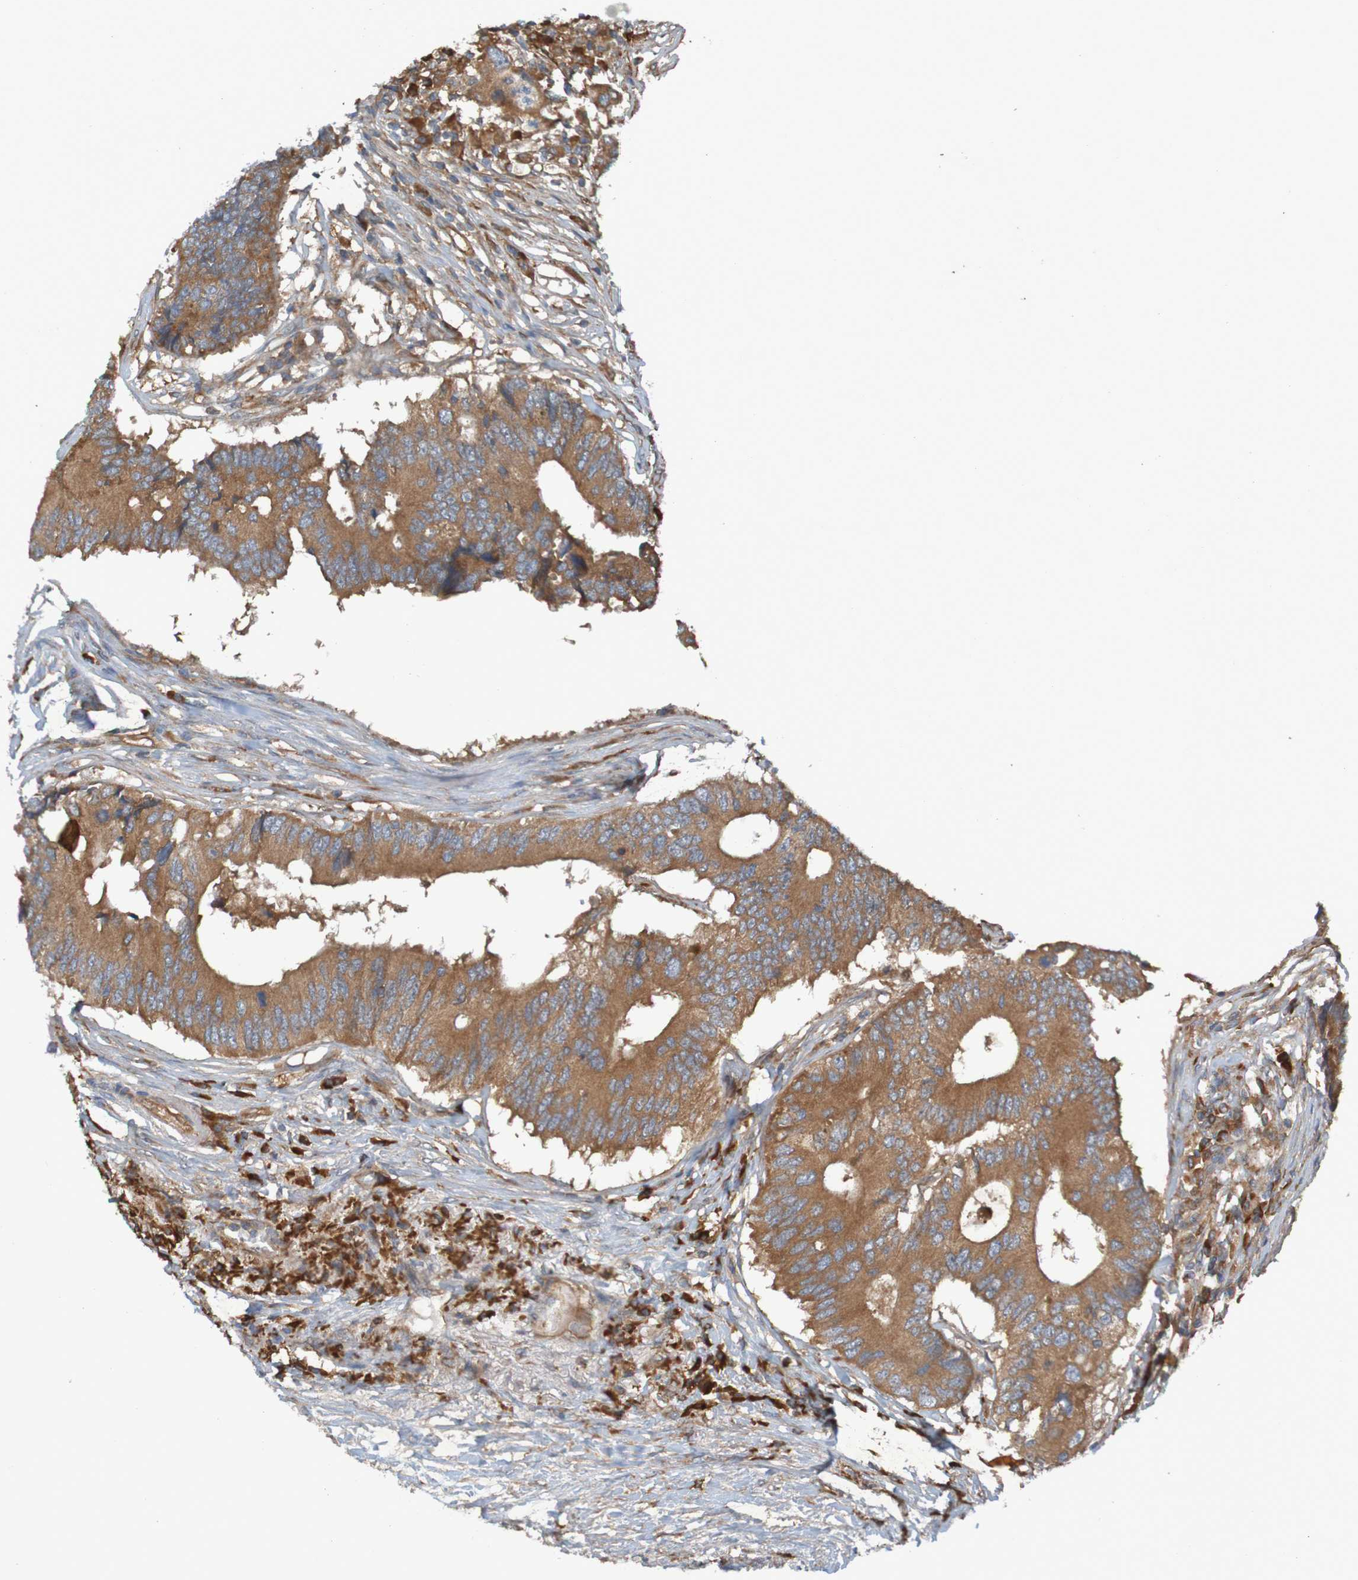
{"staining": {"intensity": "moderate", "quantity": ">75%", "location": "cytoplasmic/membranous"}, "tissue": "colorectal cancer", "cell_type": "Tumor cells", "image_type": "cancer", "snomed": [{"axis": "morphology", "description": "Adenocarcinoma, NOS"}, {"axis": "topography", "description": "Colon"}], "caption": "Protein expression analysis of human colorectal cancer reveals moderate cytoplasmic/membranous expression in approximately >75% of tumor cells.", "gene": "DNAJC4", "patient": {"sex": "male", "age": 71}}